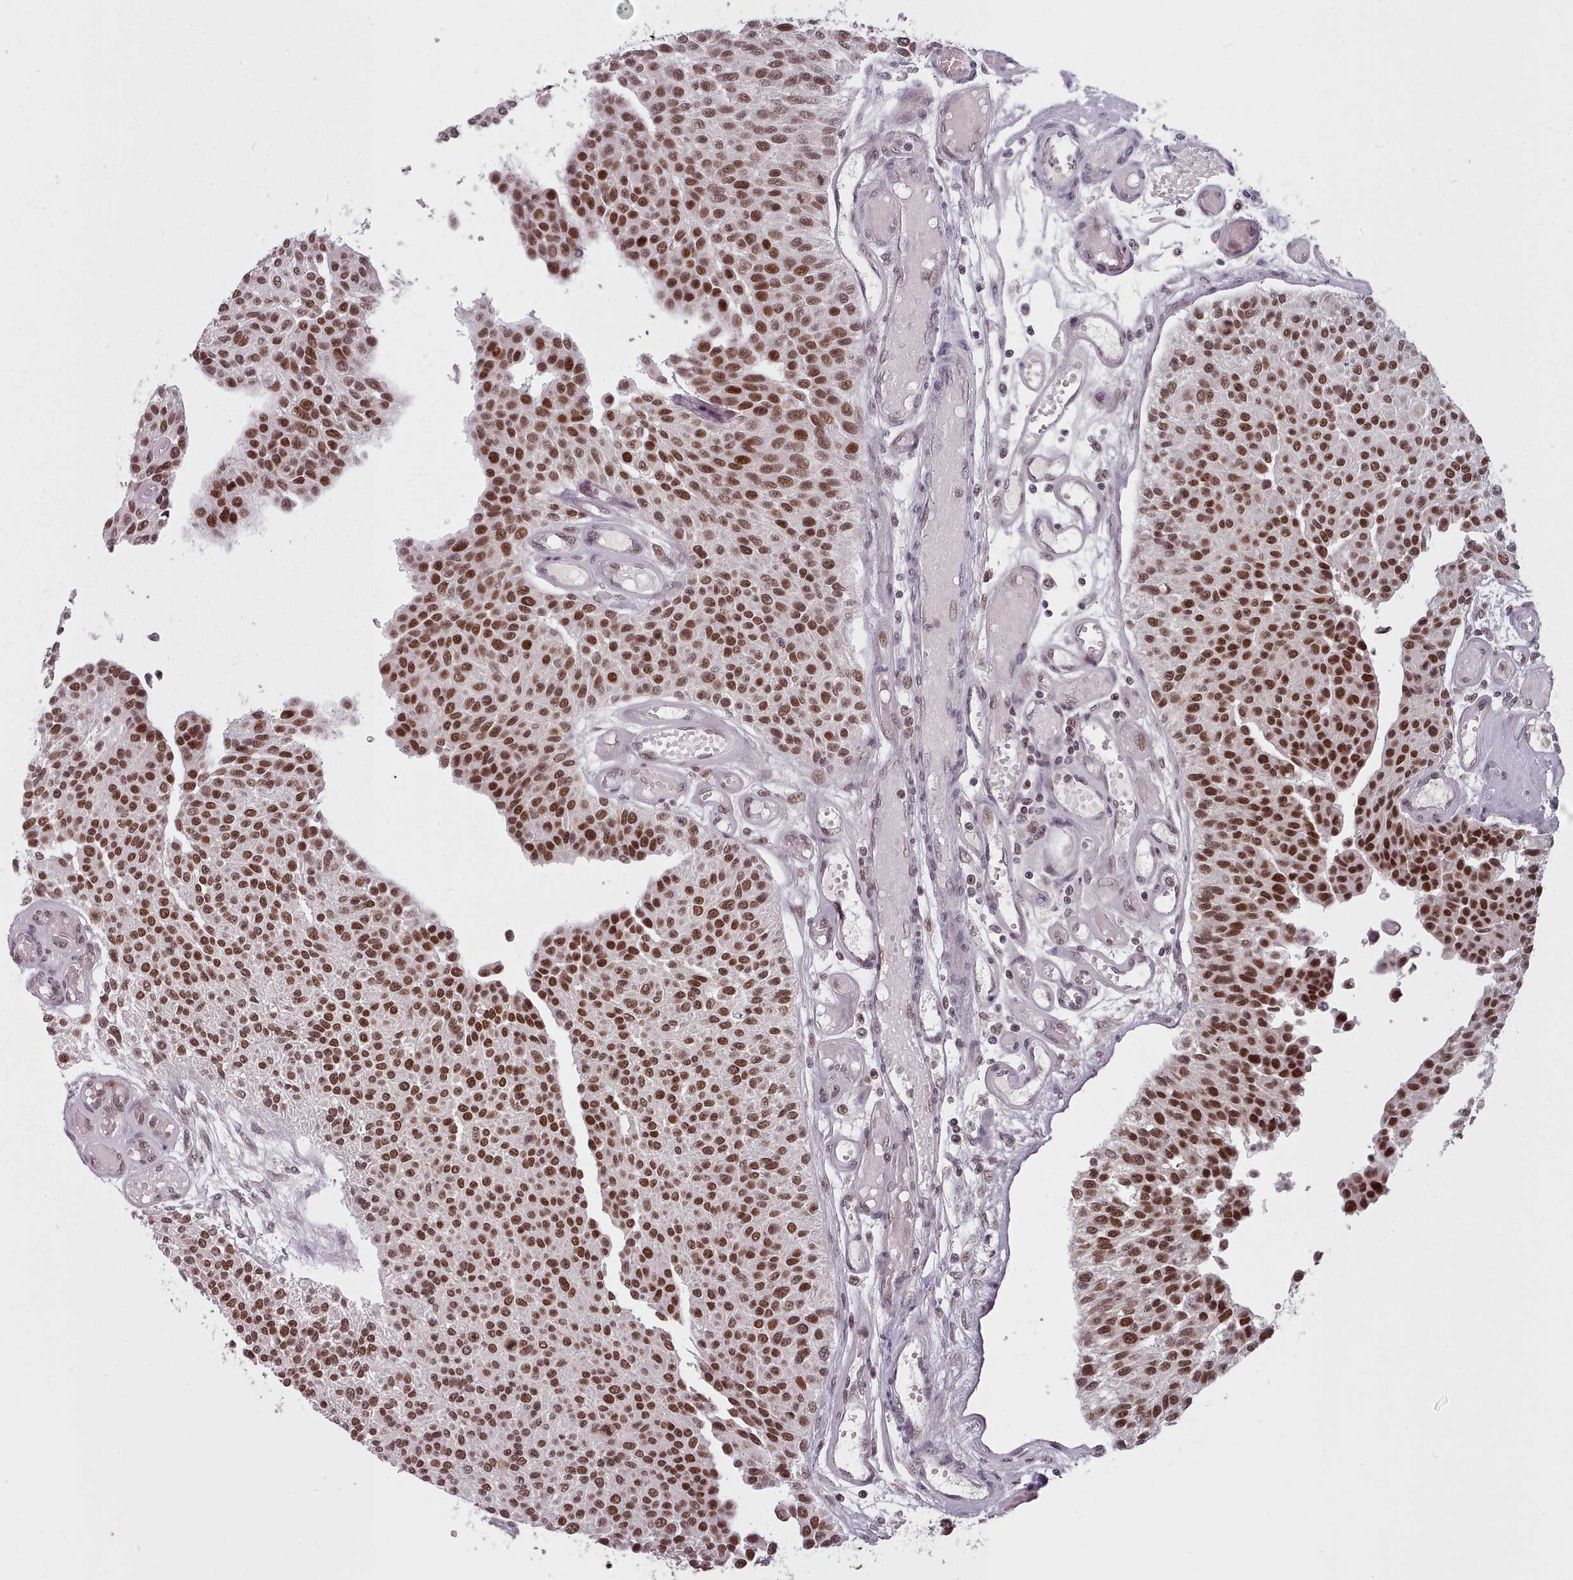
{"staining": {"intensity": "strong", "quantity": ">75%", "location": "nuclear"}, "tissue": "urothelial cancer", "cell_type": "Tumor cells", "image_type": "cancer", "snomed": [{"axis": "morphology", "description": "Urothelial carcinoma, NOS"}, {"axis": "topography", "description": "Urinary bladder"}], "caption": "Tumor cells show high levels of strong nuclear positivity in about >75% of cells in human transitional cell carcinoma.", "gene": "SRSF9", "patient": {"sex": "male", "age": 55}}